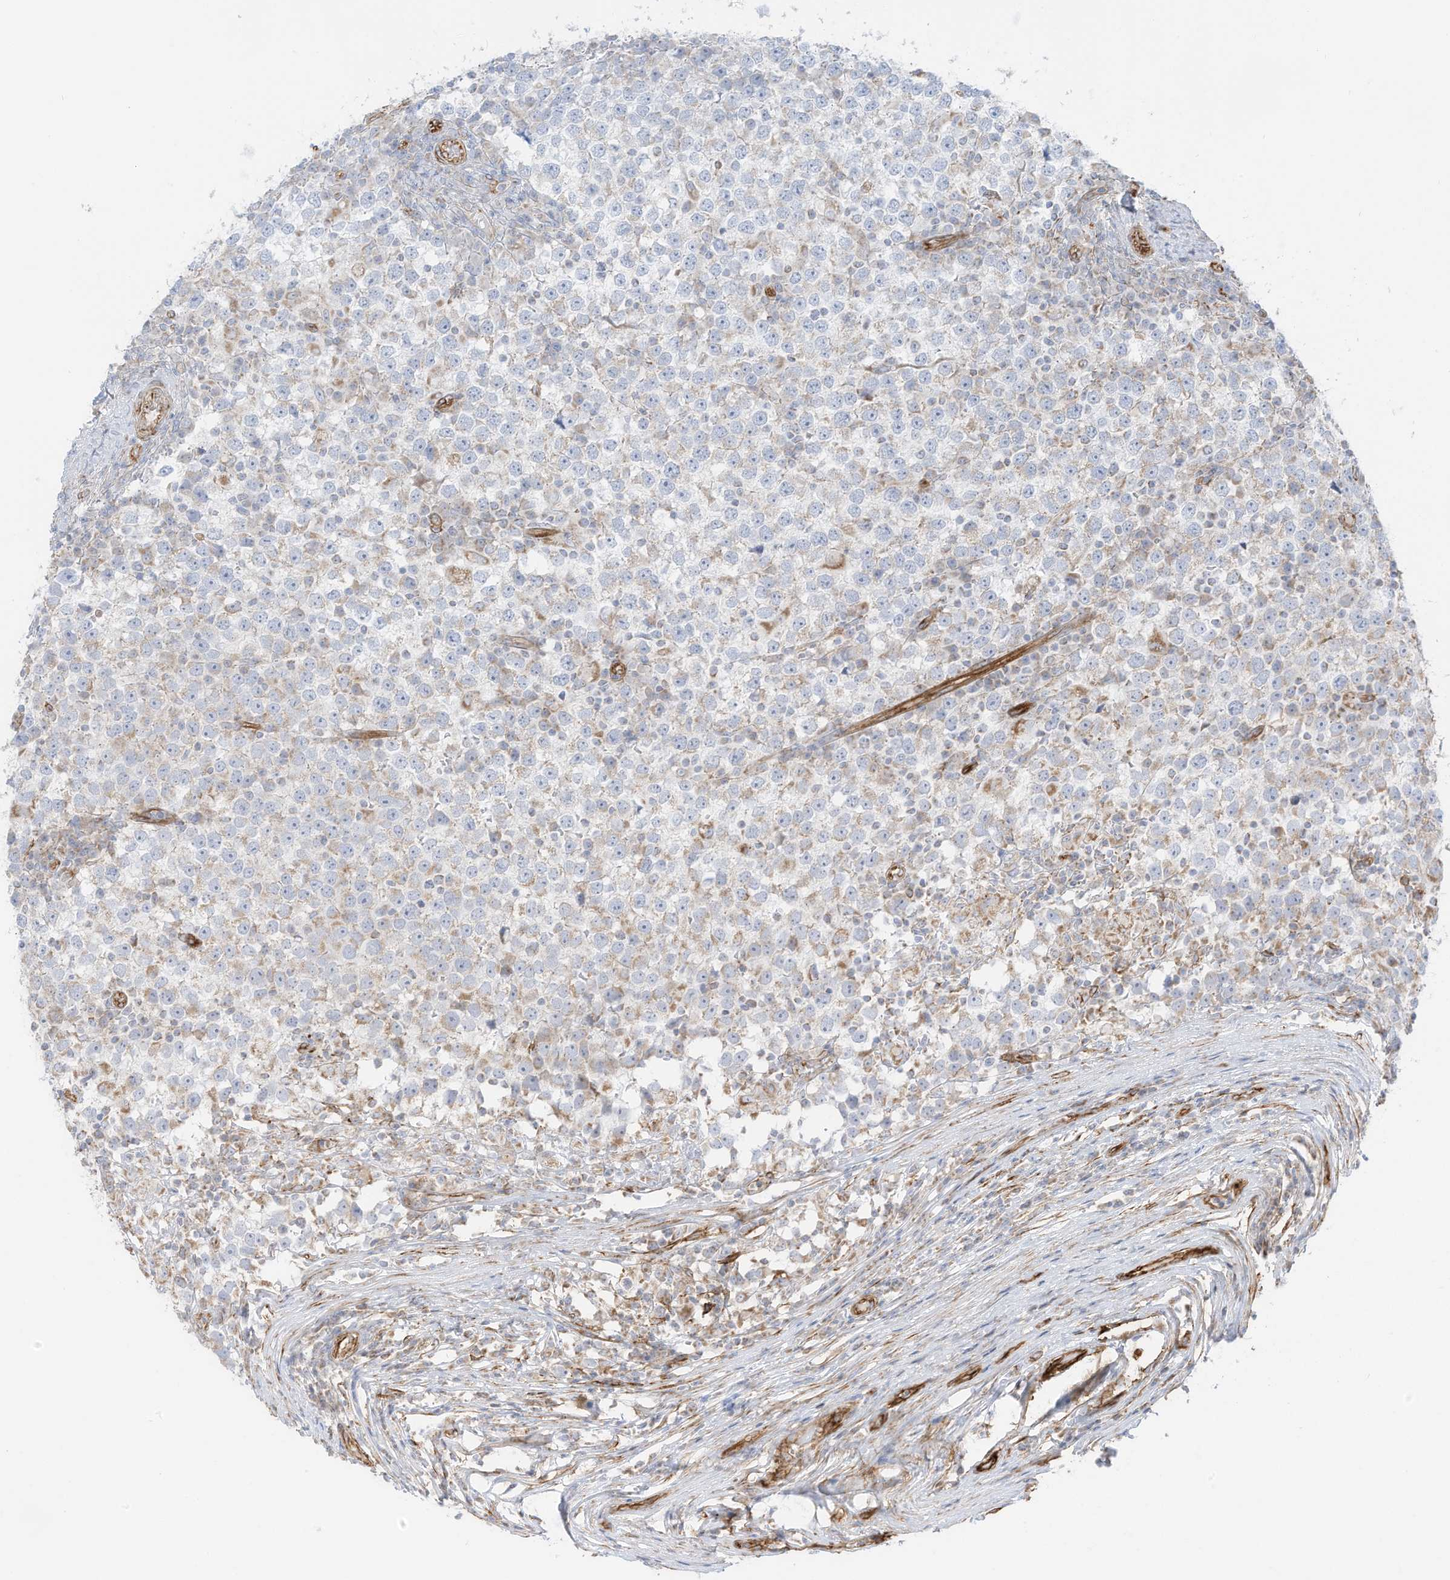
{"staining": {"intensity": "weak", "quantity": "<25%", "location": "cytoplasmic/membranous"}, "tissue": "testis cancer", "cell_type": "Tumor cells", "image_type": "cancer", "snomed": [{"axis": "morphology", "description": "Seminoma, NOS"}, {"axis": "topography", "description": "Testis"}], "caption": "Seminoma (testis) was stained to show a protein in brown. There is no significant positivity in tumor cells.", "gene": "ABCB7", "patient": {"sex": "male", "age": 65}}